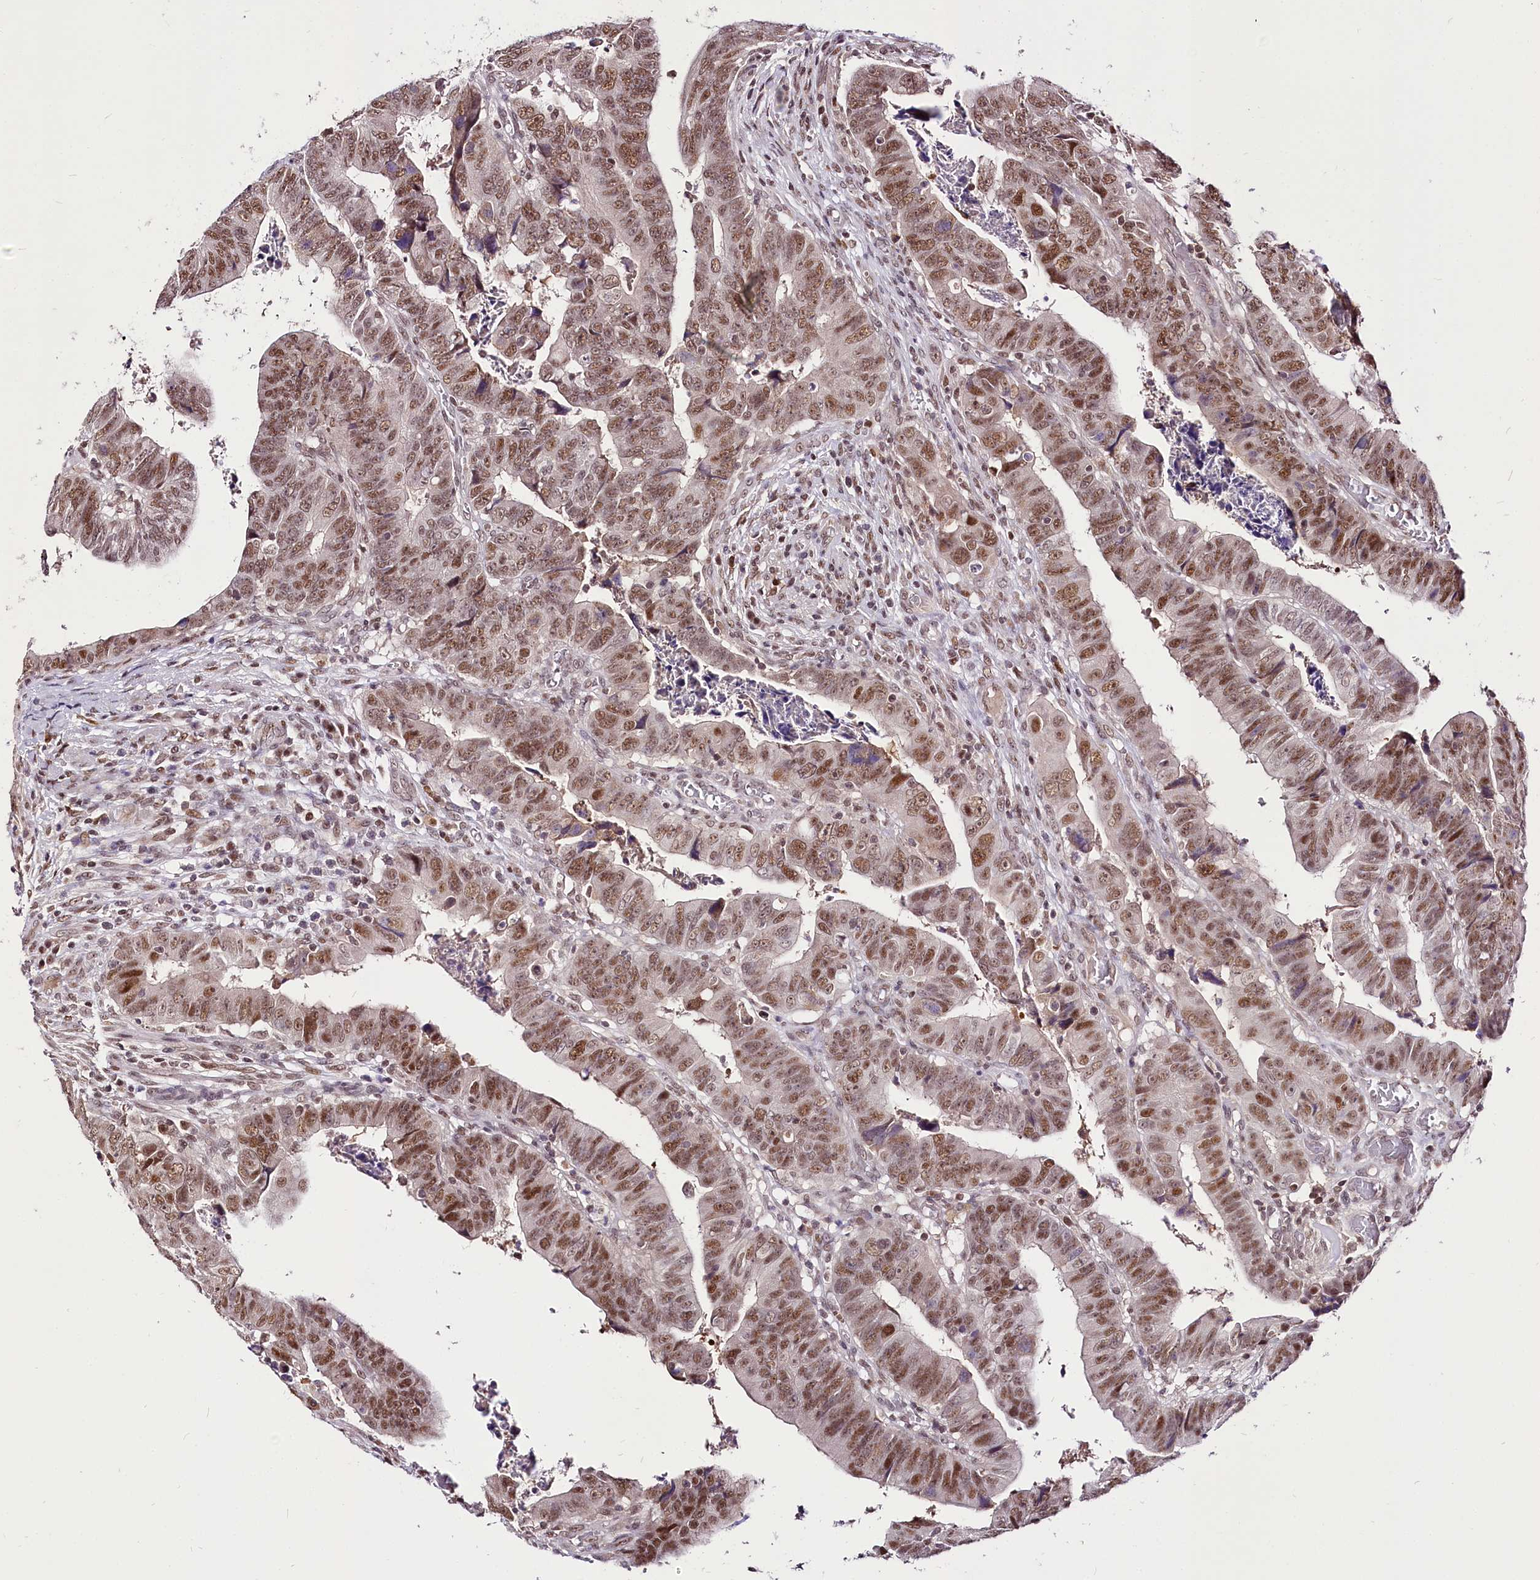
{"staining": {"intensity": "moderate", "quantity": ">75%", "location": "nuclear"}, "tissue": "colorectal cancer", "cell_type": "Tumor cells", "image_type": "cancer", "snomed": [{"axis": "morphology", "description": "Normal tissue, NOS"}, {"axis": "morphology", "description": "Adenocarcinoma, NOS"}, {"axis": "topography", "description": "Rectum"}], "caption": "Adenocarcinoma (colorectal) stained for a protein shows moderate nuclear positivity in tumor cells.", "gene": "POLA2", "patient": {"sex": "female", "age": 65}}